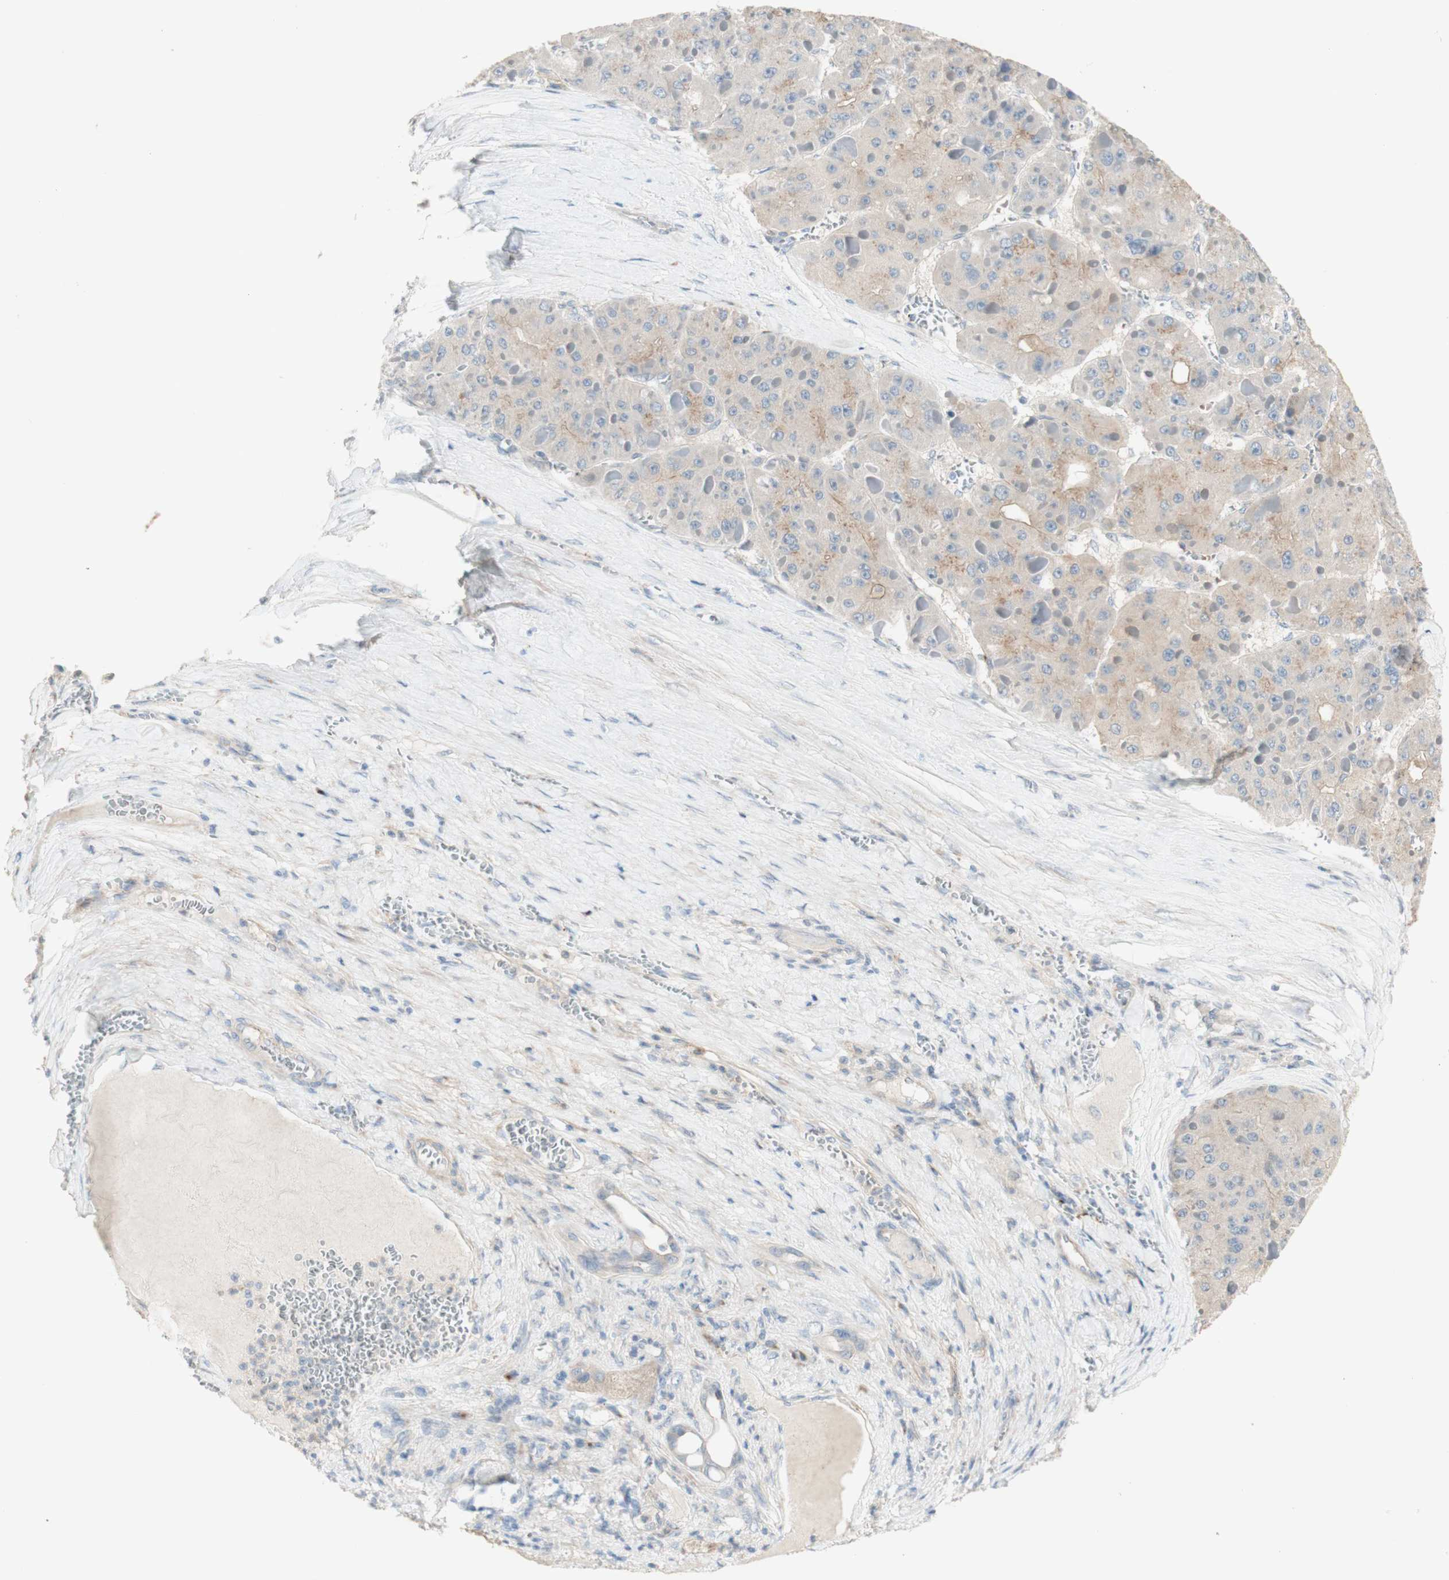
{"staining": {"intensity": "weak", "quantity": "25%-75%", "location": "cytoplasmic/membranous"}, "tissue": "liver cancer", "cell_type": "Tumor cells", "image_type": "cancer", "snomed": [{"axis": "morphology", "description": "Carcinoma, Hepatocellular, NOS"}, {"axis": "topography", "description": "Liver"}], "caption": "IHC micrograph of neoplastic tissue: human liver hepatocellular carcinoma stained using immunohistochemistry displays low levels of weak protein expression localized specifically in the cytoplasmic/membranous of tumor cells, appearing as a cytoplasmic/membranous brown color.", "gene": "MANEA", "patient": {"sex": "female", "age": 73}}